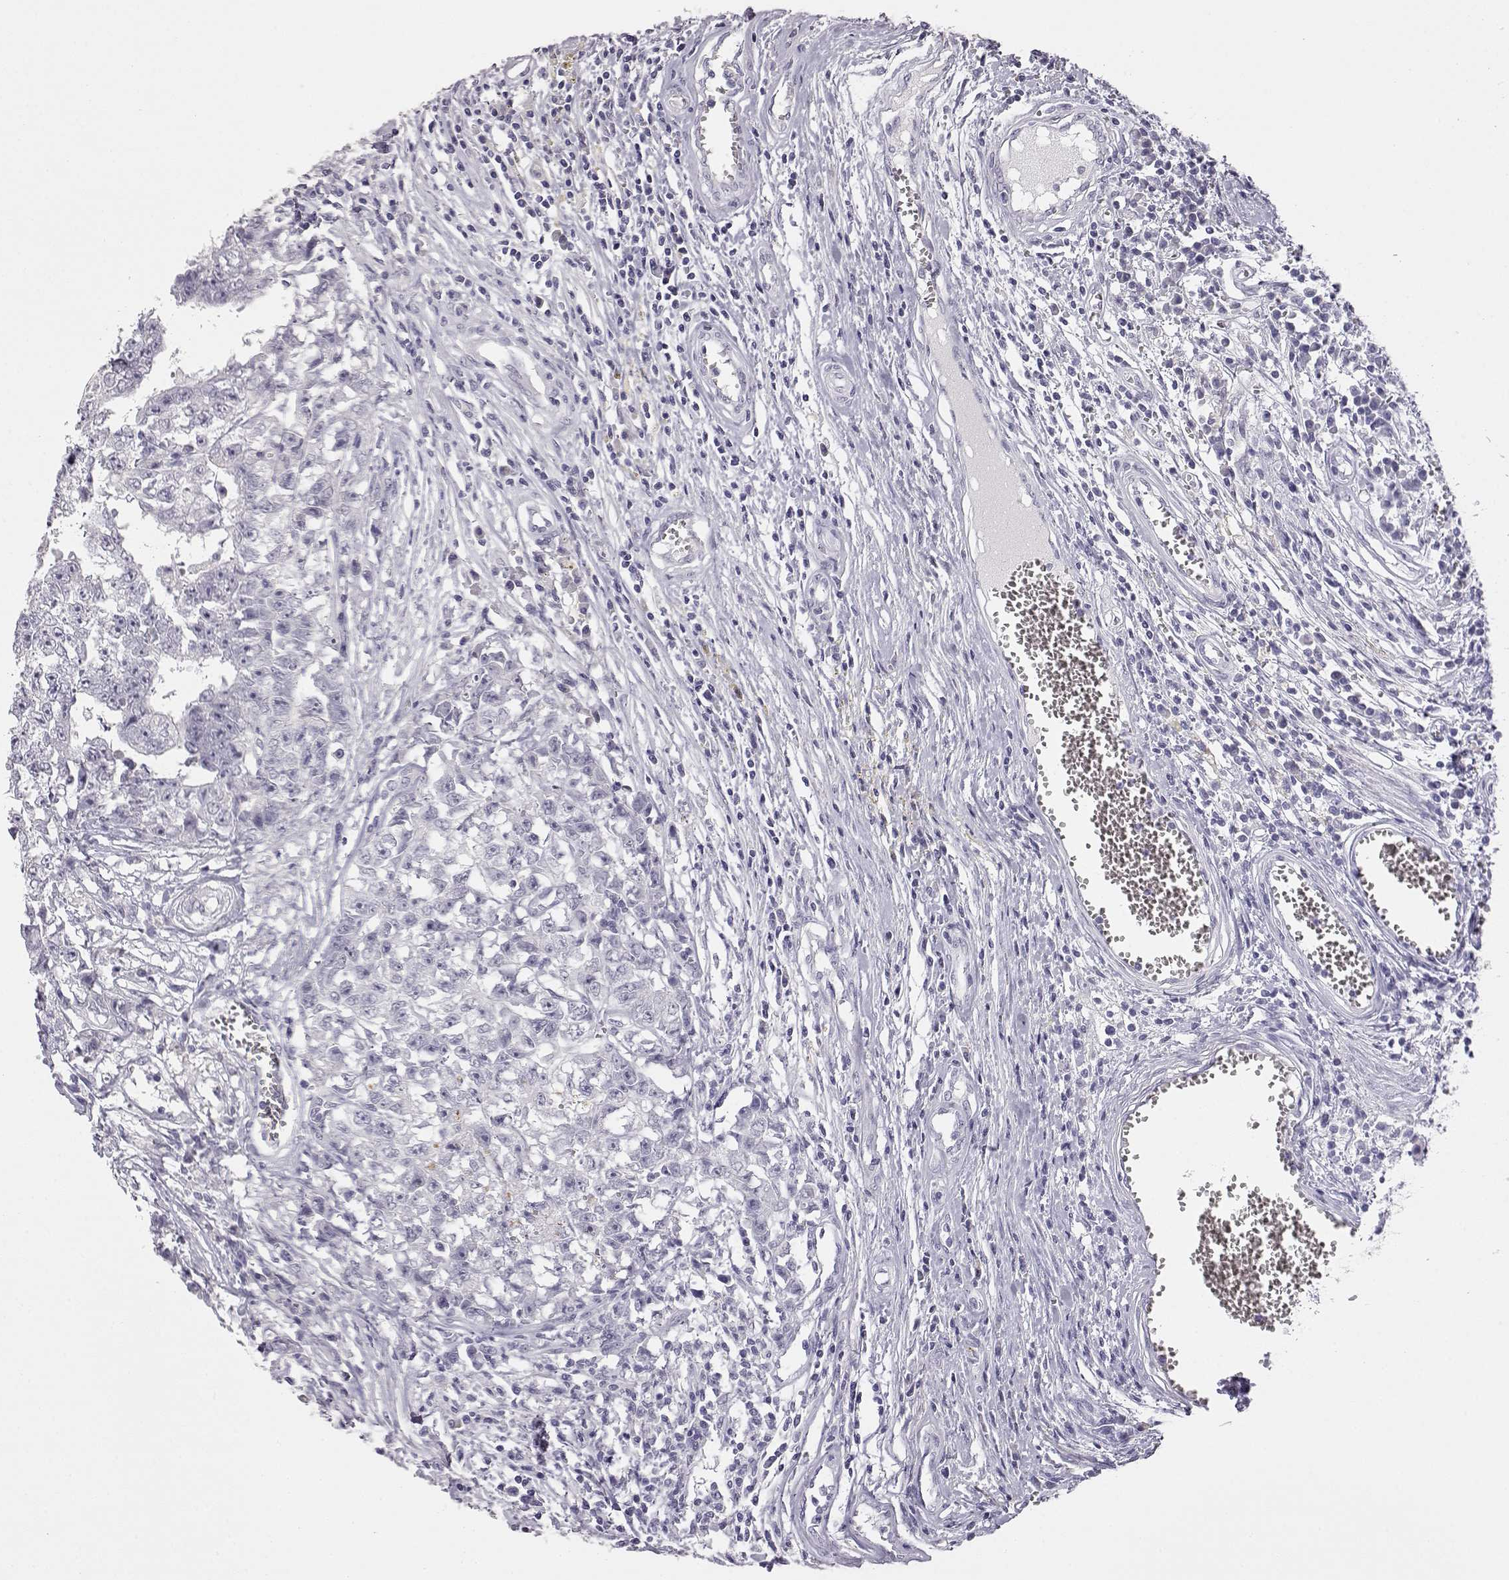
{"staining": {"intensity": "negative", "quantity": "none", "location": "none"}, "tissue": "testis cancer", "cell_type": "Tumor cells", "image_type": "cancer", "snomed": [{"axis": "morphology", "description": "Carcinoma, Embryonal, NOS"}, {"axis": "topography", "description": "Testis"}], "caption": "The photomicrograph demonstrates no significant expression in tumor cells of embryonal carcinoma (testis).", "gene": "VGF", "patient": {"sex": "male", "age": 36}}